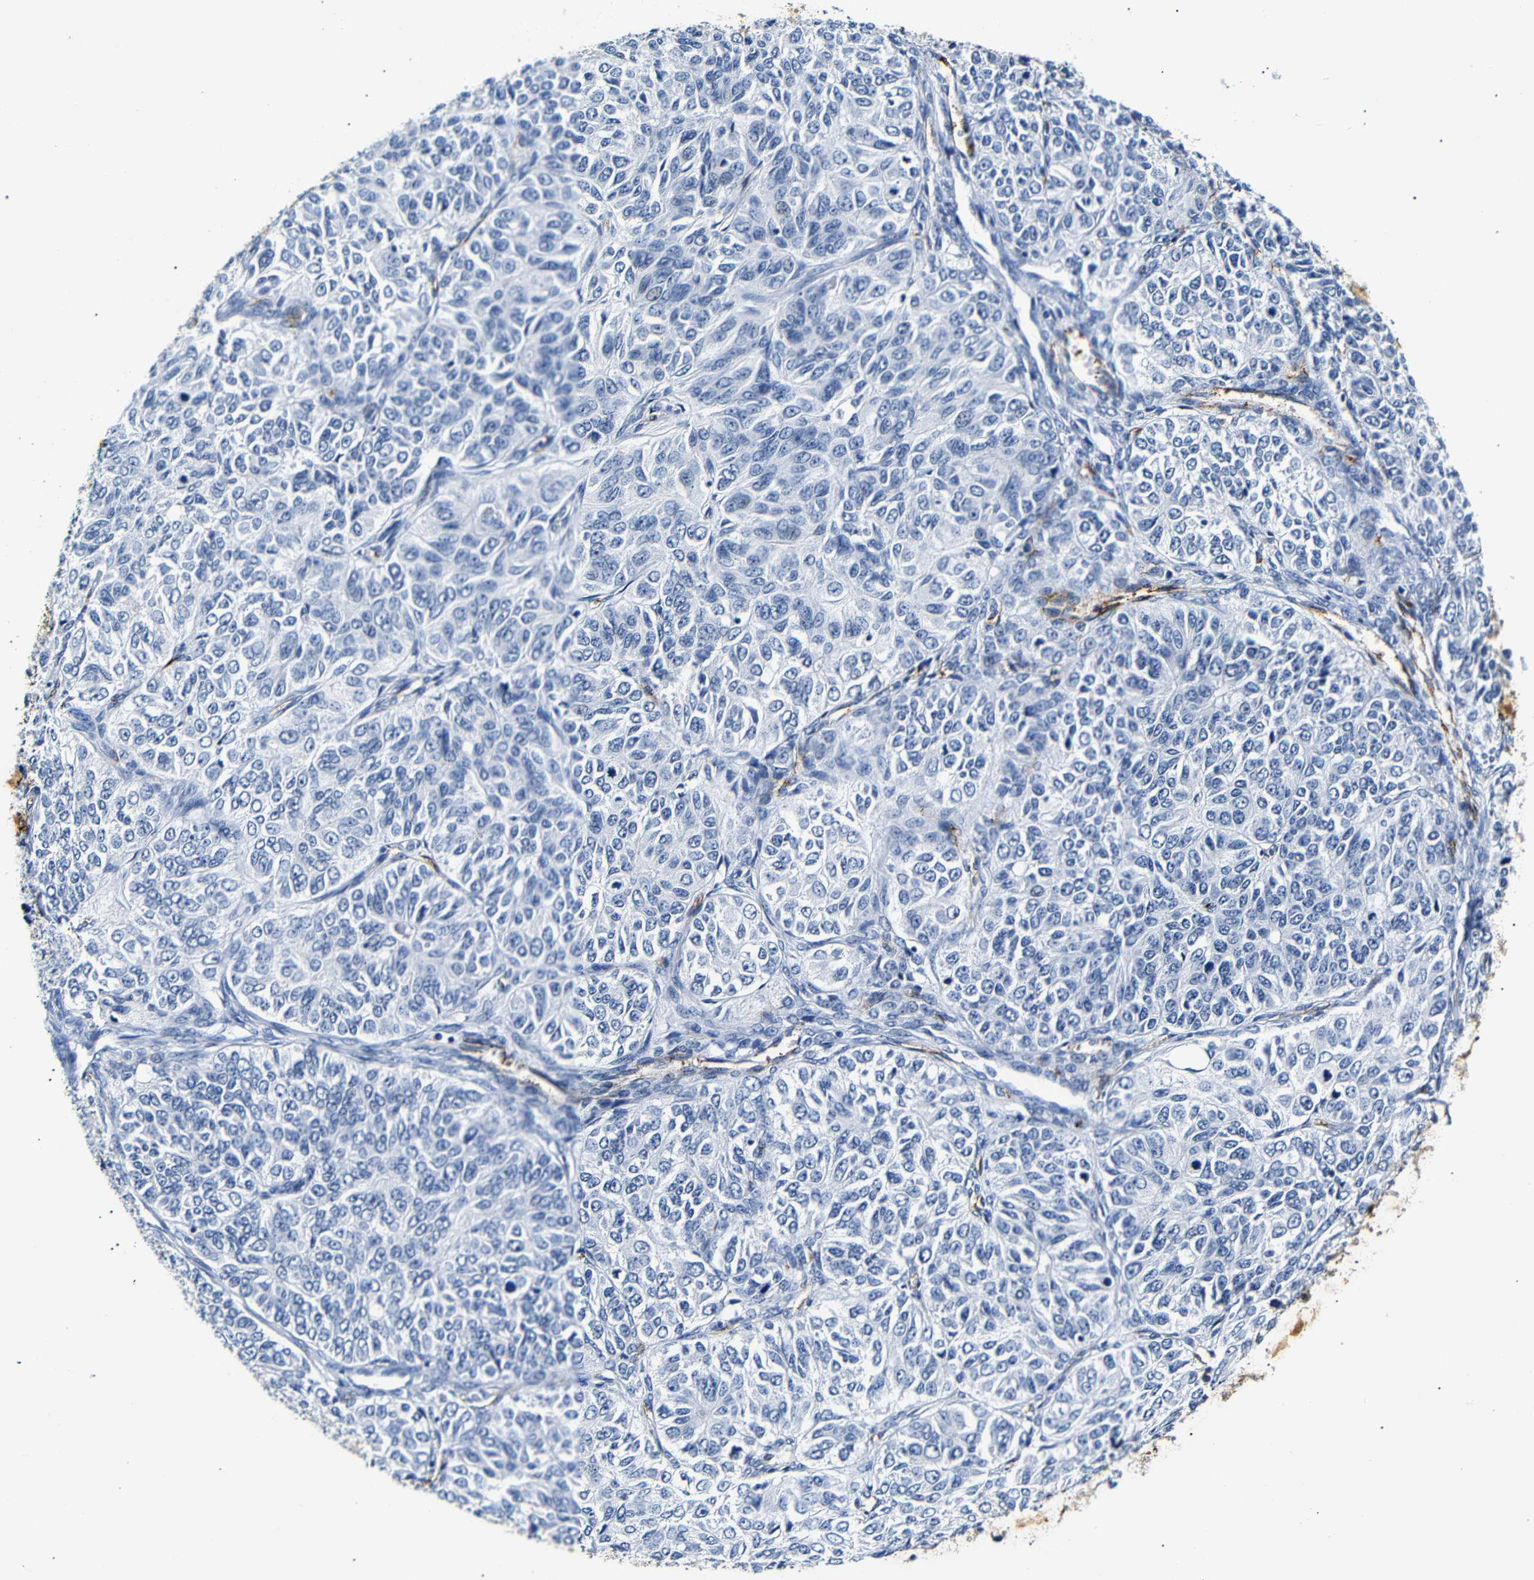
{"staining": {"intensity": "negative", "quantity": "none", "location": "none"}, "tissue": "ovarian cancer", "cell_type": "Tumor cells", "image_type": "cancer", "snomed": [{"axis": "morphology", "description": "Carcinoma, endometroid"}, {"axis": "topography", "description": "Ovary"}], "caption": "Tumor cells are negative for brown protein staining in ovarian cancer (endometroid carcinoma).", "gene": "MUC4", "patient": {"sex": "female", "age": 51}}